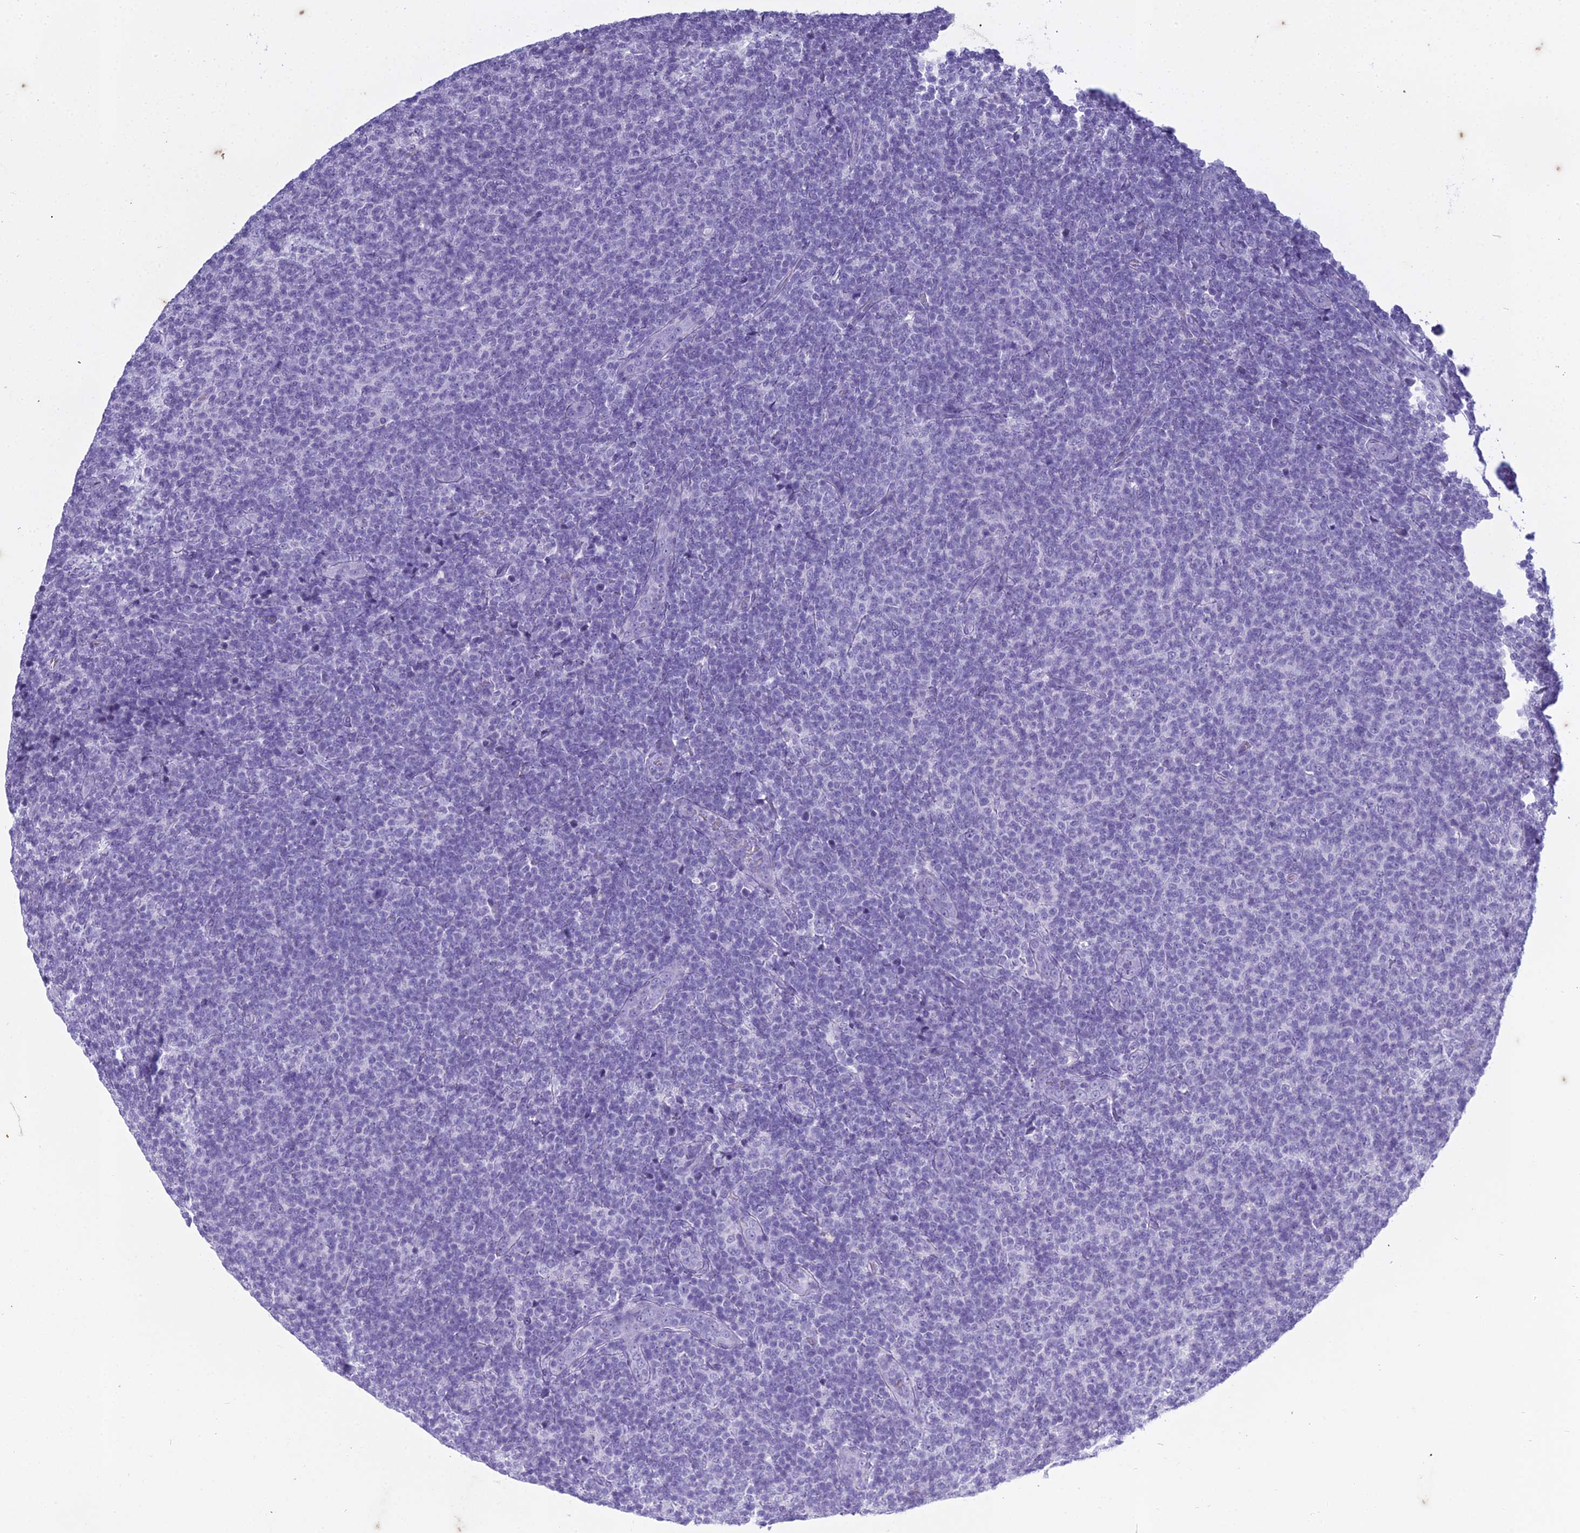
{"staining": {"intensity": "negative", "quantity": "none", "location": "none"}, "tissue": "lymphoma", "cell_type": "Tumor cells", "image_type": "cancer", "snomed": [{"axis": "morphology", "description": "Malignant lymphoma, non-Hodgkin's type, Low grade"}, {"axis": "topography", "description": "Lymph node"}], "caption": "Immunohistochemical staining of malignant lymphoma, non-Hodgkin's type (low-grade) demonstrates no significant staining in tumor cells.", "gene": "HMGB4", "patient": {"sex": "male", "age": 66}}